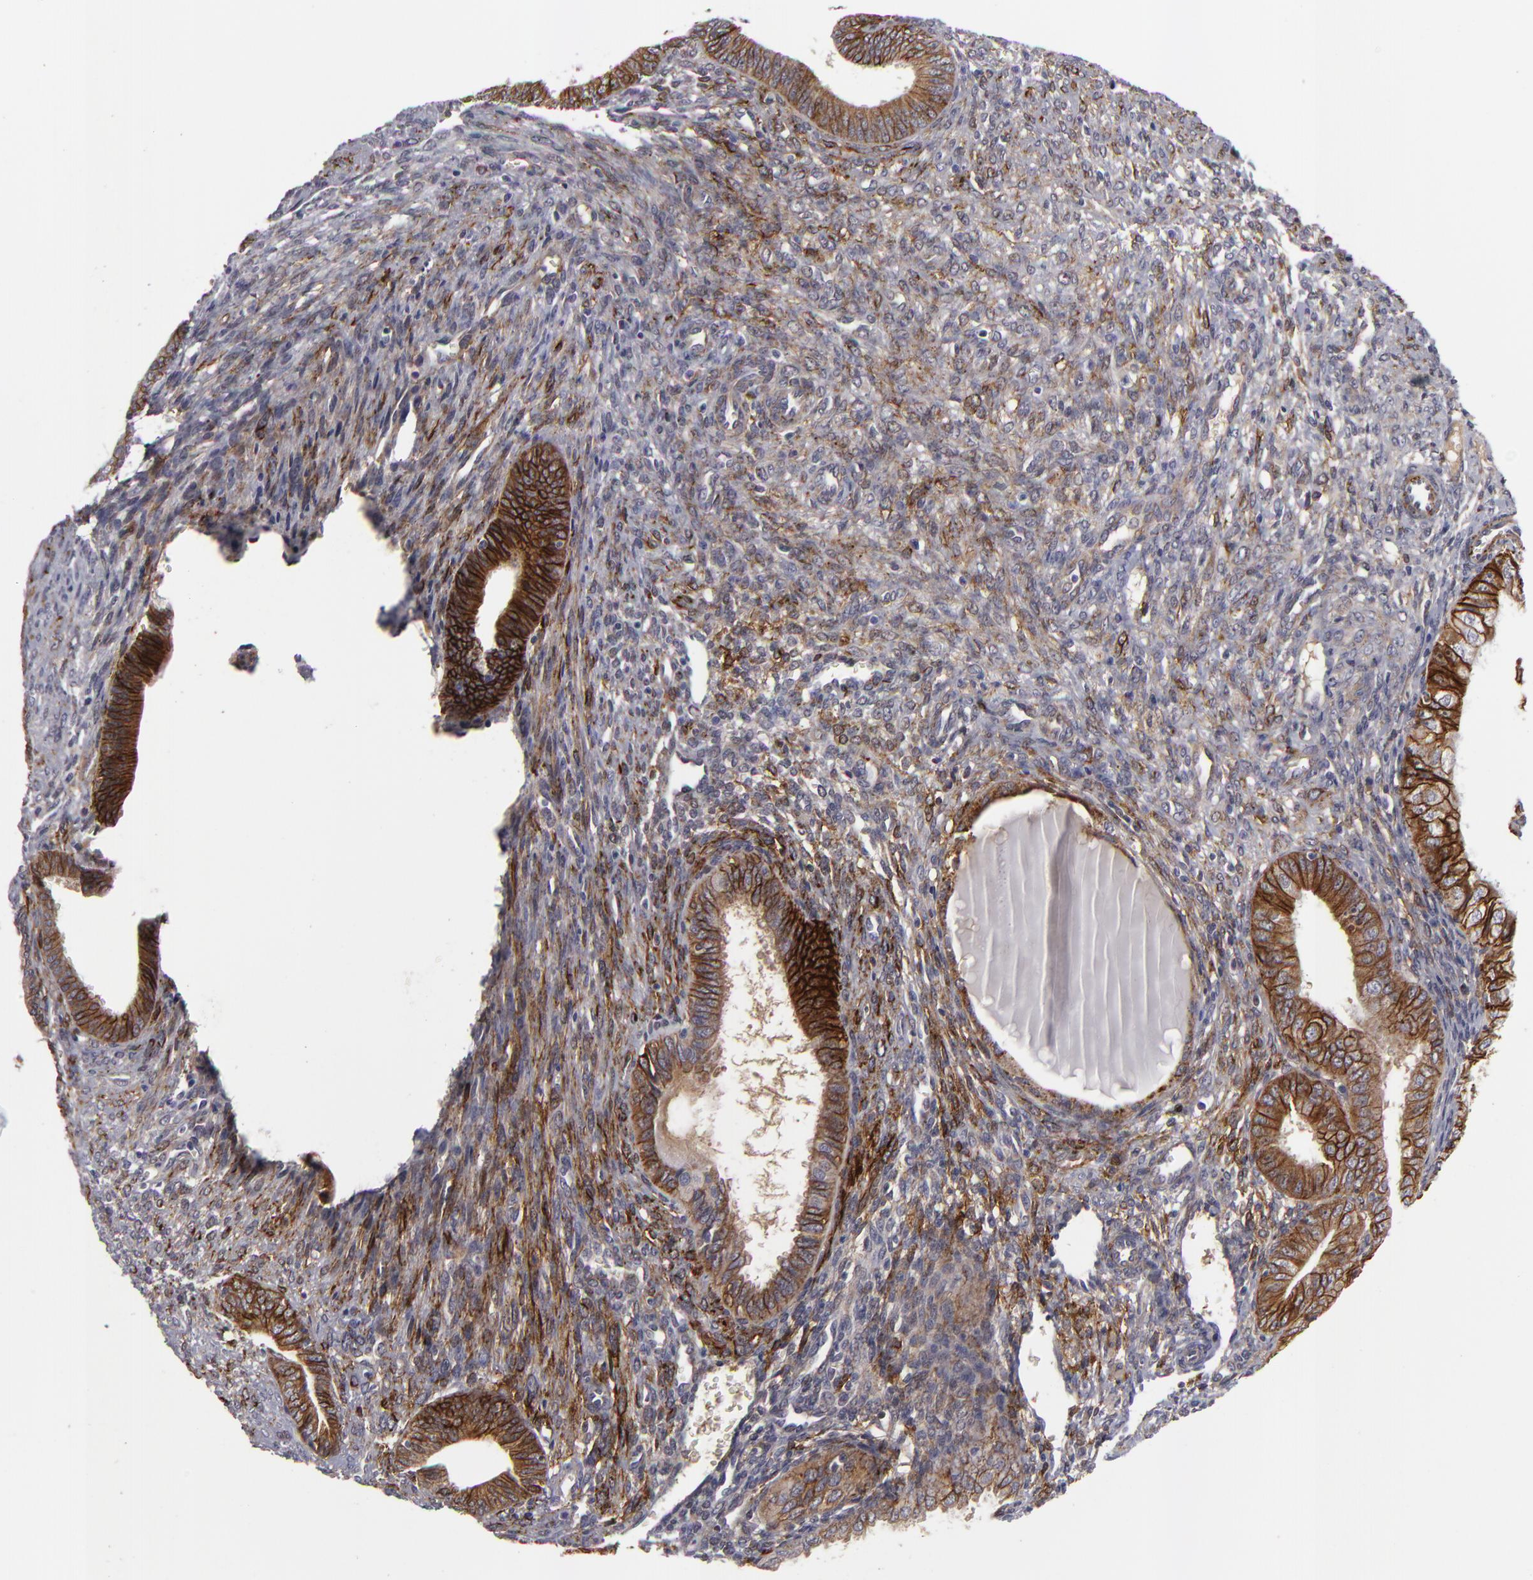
{"staining": {"intensity": "moderate", "quantity": ">75%", "location": "cytoplasmic/membranous"}, "tissue": "endometrial cancer", "cell_type": "Tumor cells", "image_type": "cancer", "snomed": [{"axis": "morphology", "description": "Adenocarcinoma, NOS"}, {"axis": "topography", "description": "Endometrium"}], "caption": "Immunohistochemistry (DAB) staining of endometrial cancer (adenocarcinoma) exhibits moderate cytoplasmic/membranous protein expression in approximately >75% of tumor cells.", "gene": "ALCAM", "patient": {"sex": "female", "age": 76}}